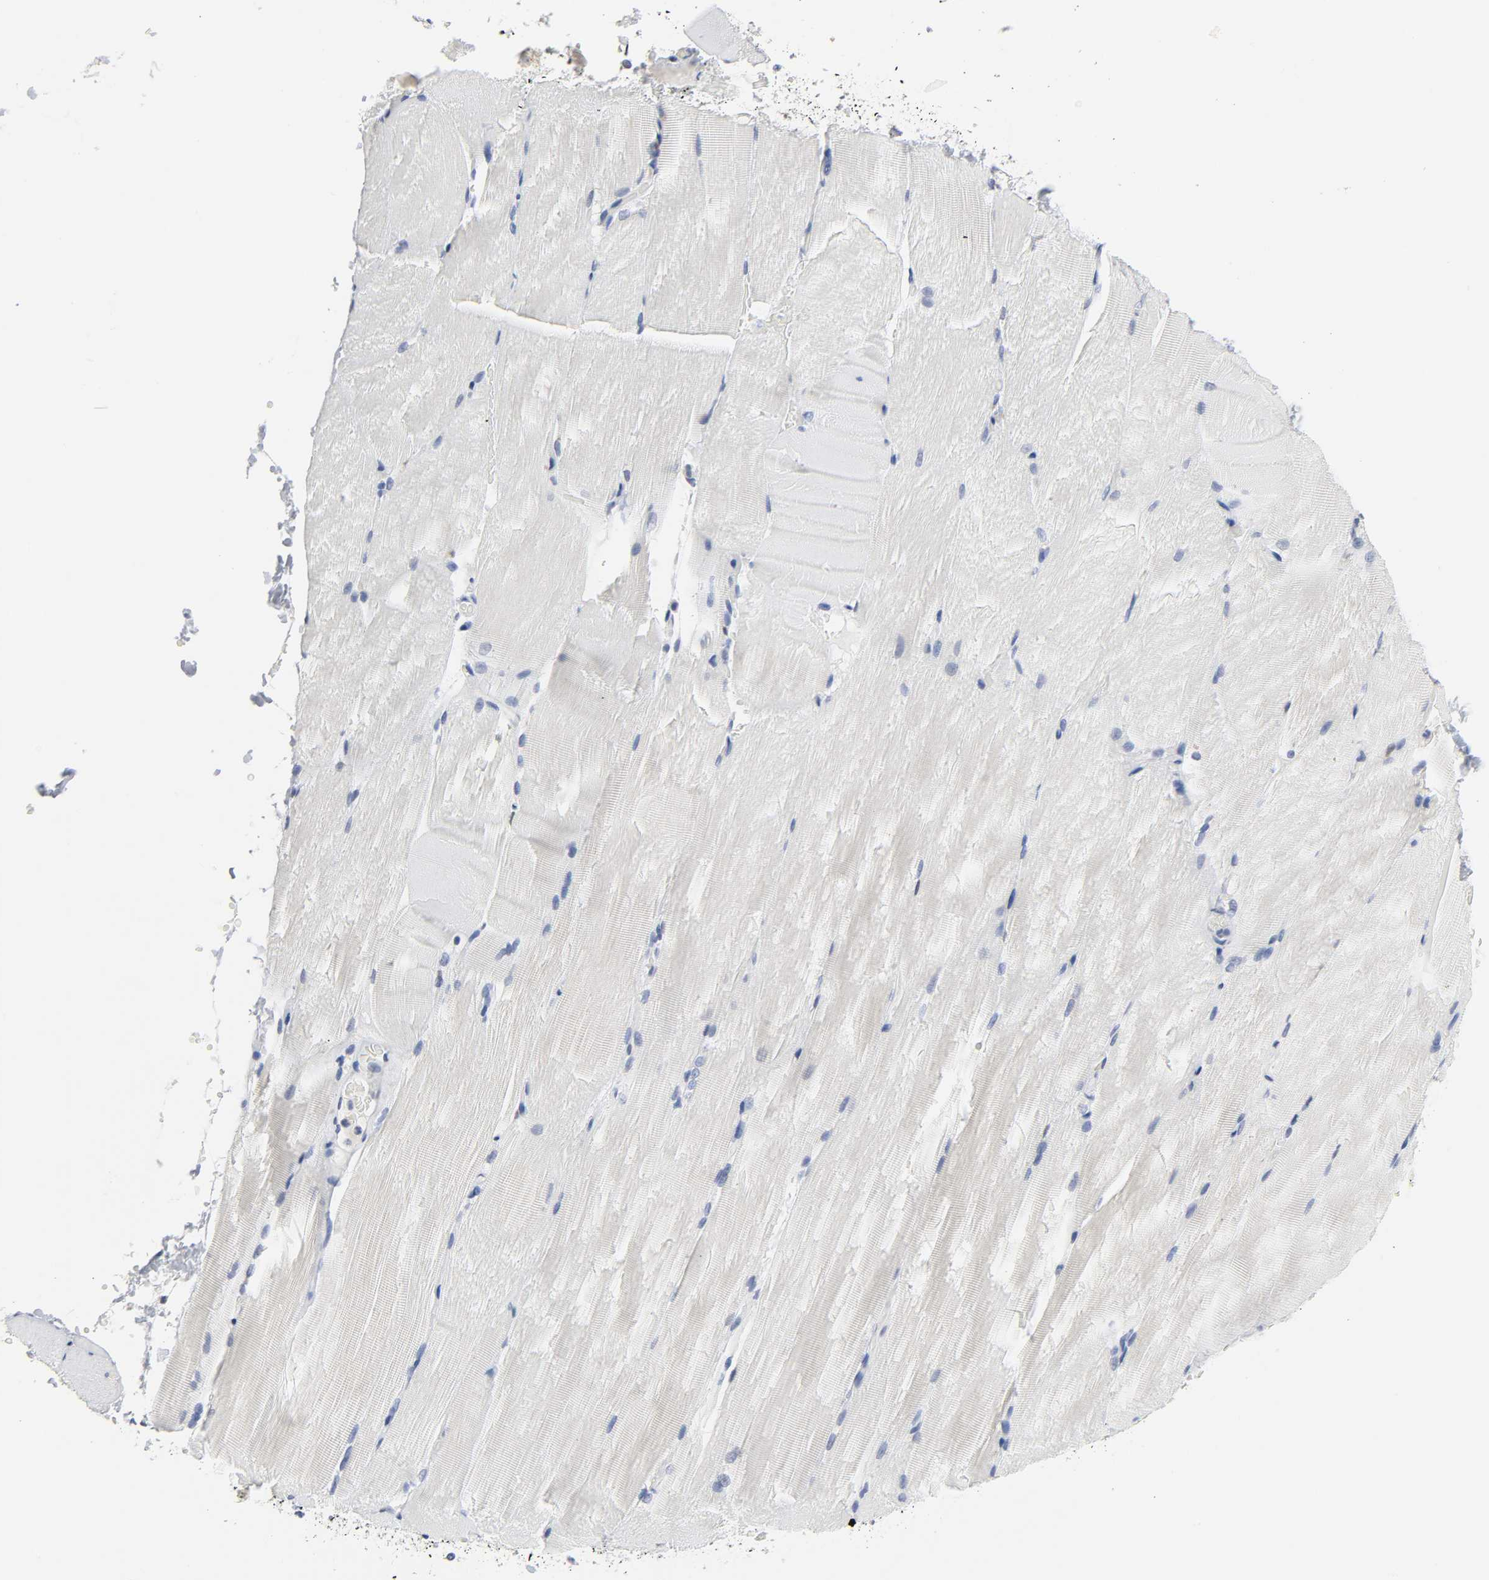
{"staining": {"intensity": "negative", "quantity": "none", "location": "none"}, "tissue": "skeletal muscle", "cell_type": "Myocytes", "image_type": "normal", "snomed": [{"axis": "morphology", "description": "Normal tissue, NOS"}, {"axis": "topography", "description": "Skeletal muscle"}, {"axis": "topography", "description": "Parathyroid gland"}], "caption": "Protein analysis of unremarkable skeletal muscle shows no significant expression in myocytes.", "gene": "WEE1", "patient": {"sex": "female", "age": 37}}